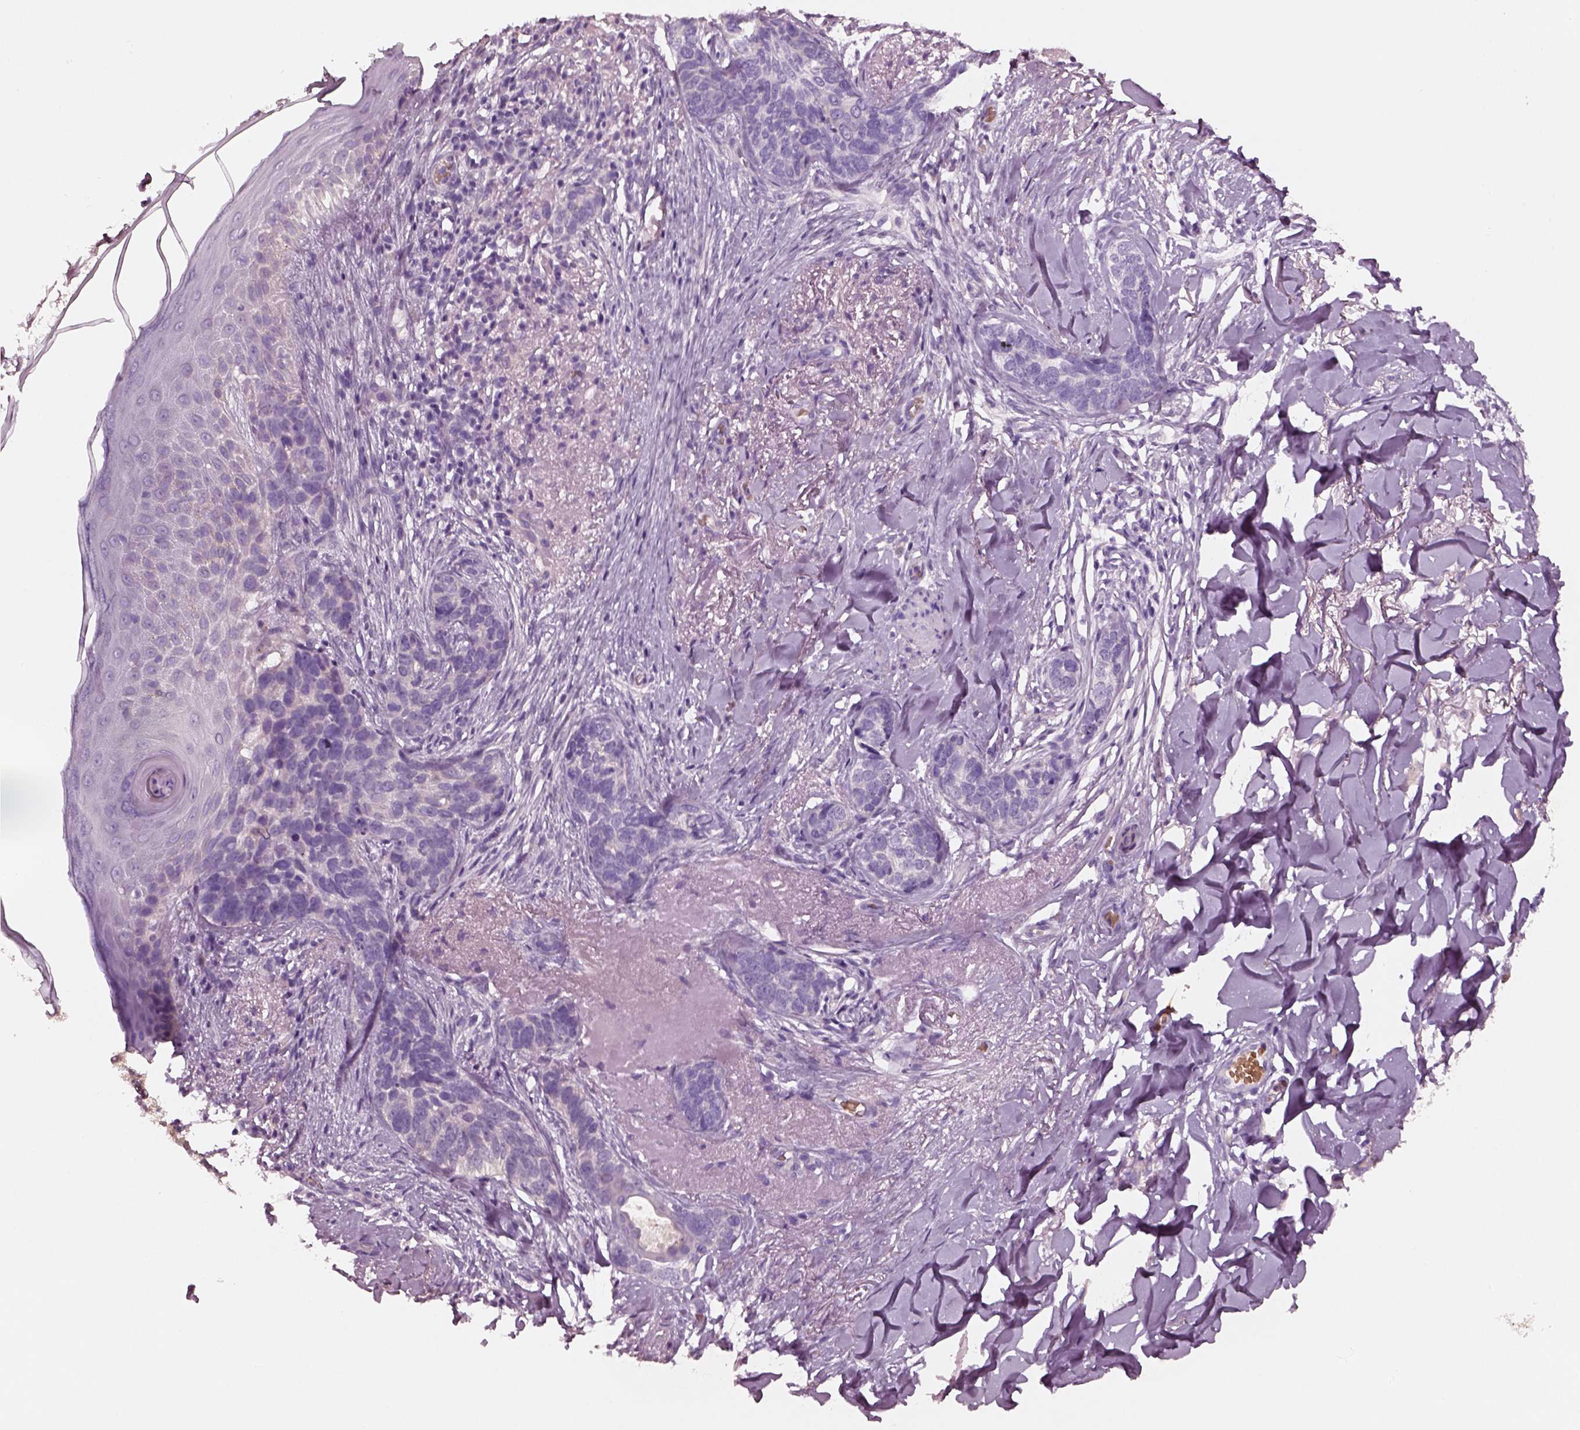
{"staining": {"intensity": "negative", "quantity": "none", "location": "none"}, "tissue": "skin cancer", "cell_type": "Tumor cells", "image_type": "cancer", "snomed": [{"axis": "morphology", "description": "Normal tissue, NOS"}, {"axis": "morphology", "description": "Basal cell carcinoma"}, {"axis": "topography", "description": "Skin"}], "caption": "This is a histopathology image of immunohistochemistry (IHC) staining of skin cancer (basal cell carcinoma), which shows no positivity in tumor cells.", "gene": "ELSPBP1", "patient": {"sex": "male", "age": 84}}